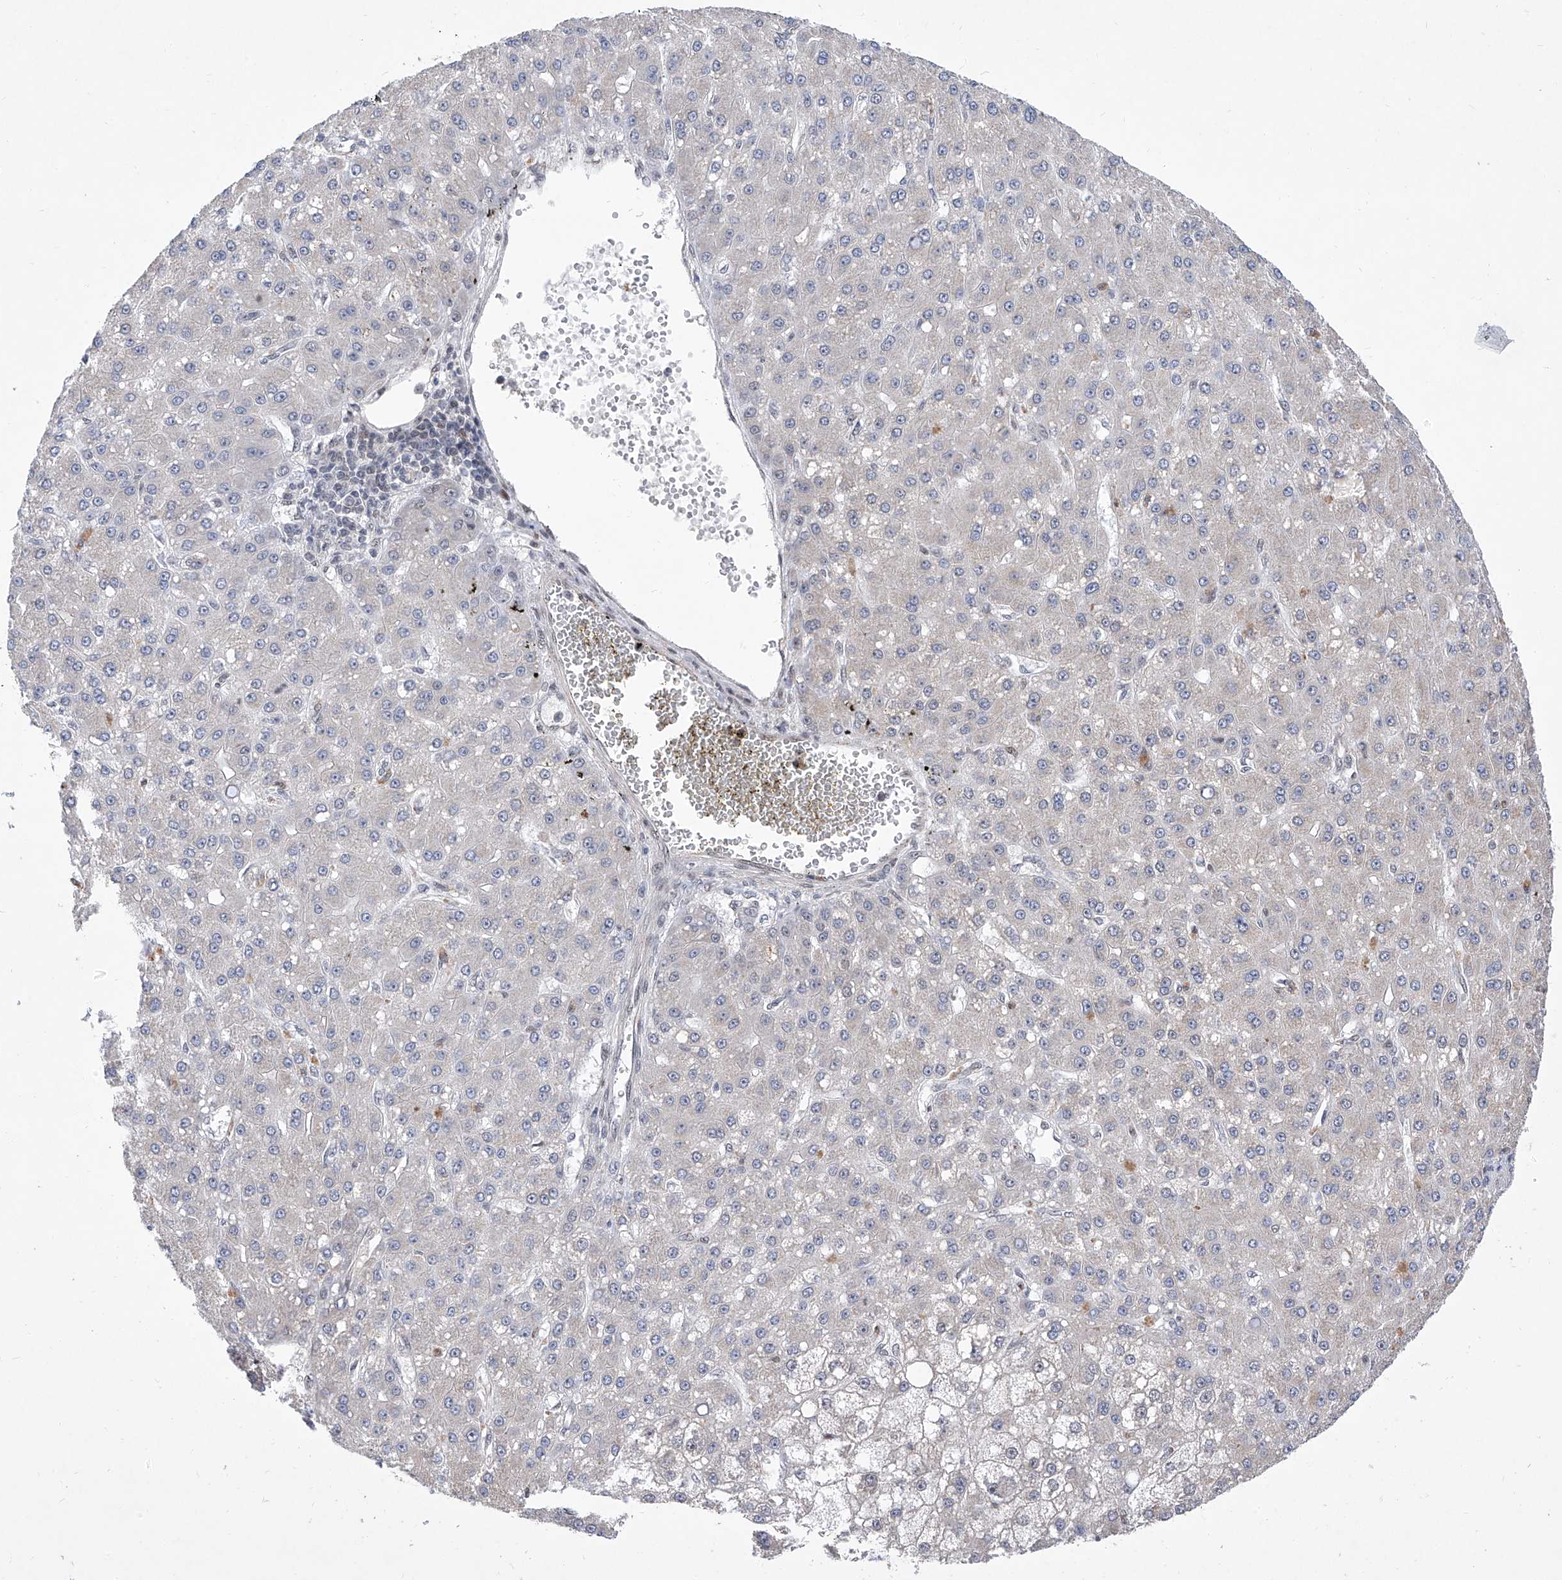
{"staining": {"intensity": "negative", "quantity": "none", "location": "none"}, "tissue": "liver cancer", "cell_type": "Tumor cells", "image_type": "cancer", "snomed": [{"axis": "morphology", "description": "Carcinoma, Hepatocellular, NOS"}, {"axis": "topography", "description": "Liver"}], "caption": "Photomicrograph shows no significant protein staining in tumor cells of hepatocellular carcinoma (liver).", "gene": "RAD54L", "patient": {"sex": "male", "age": 67}}